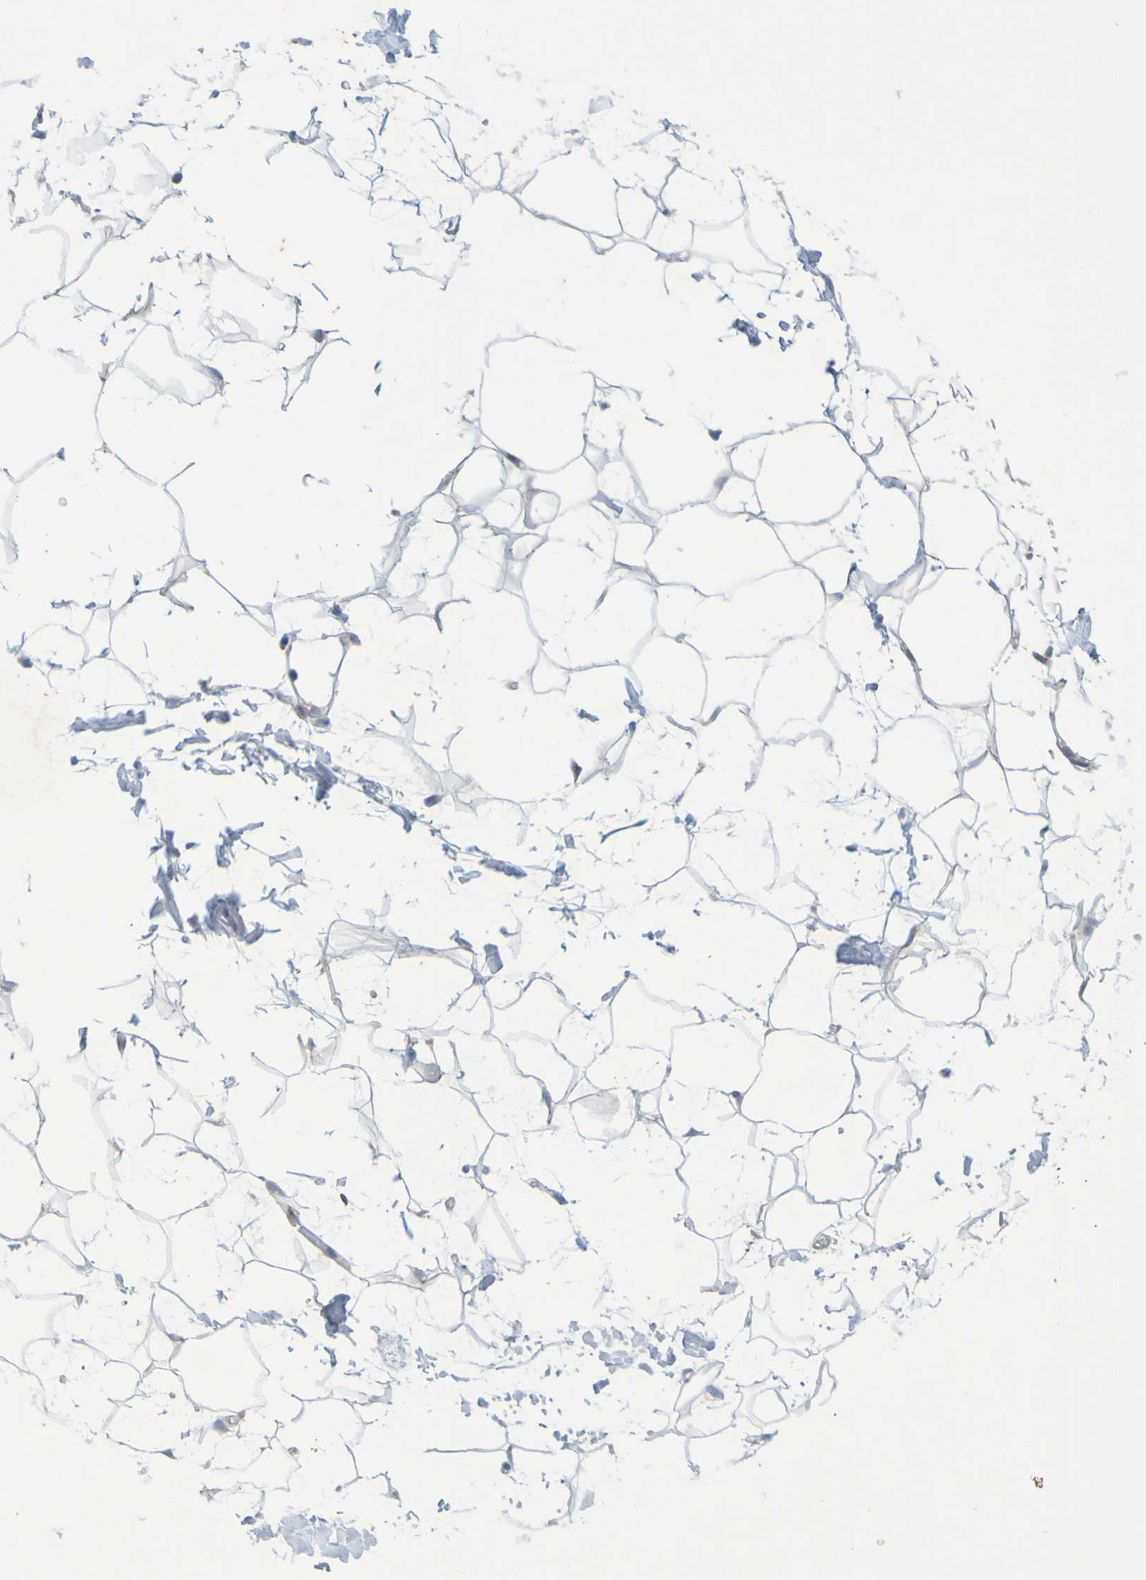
{"staining": {"intensity": "negative", "quantity": "none", "location": "none"}, "tissue": "adipose tissue", "cell_type": "Adipocytes", "image_type": "normal", "snomed": [{"axis": "morphology", "description": "Normal tissue, NOS"}, {"axis": "topography", "description": "Soft tissue"}], "caption": "IHC of benign human adipose tissue exhibits no expression in adipocytes.", "gene": "MOGS", "patient": {"sex": "male", "age": 72}}